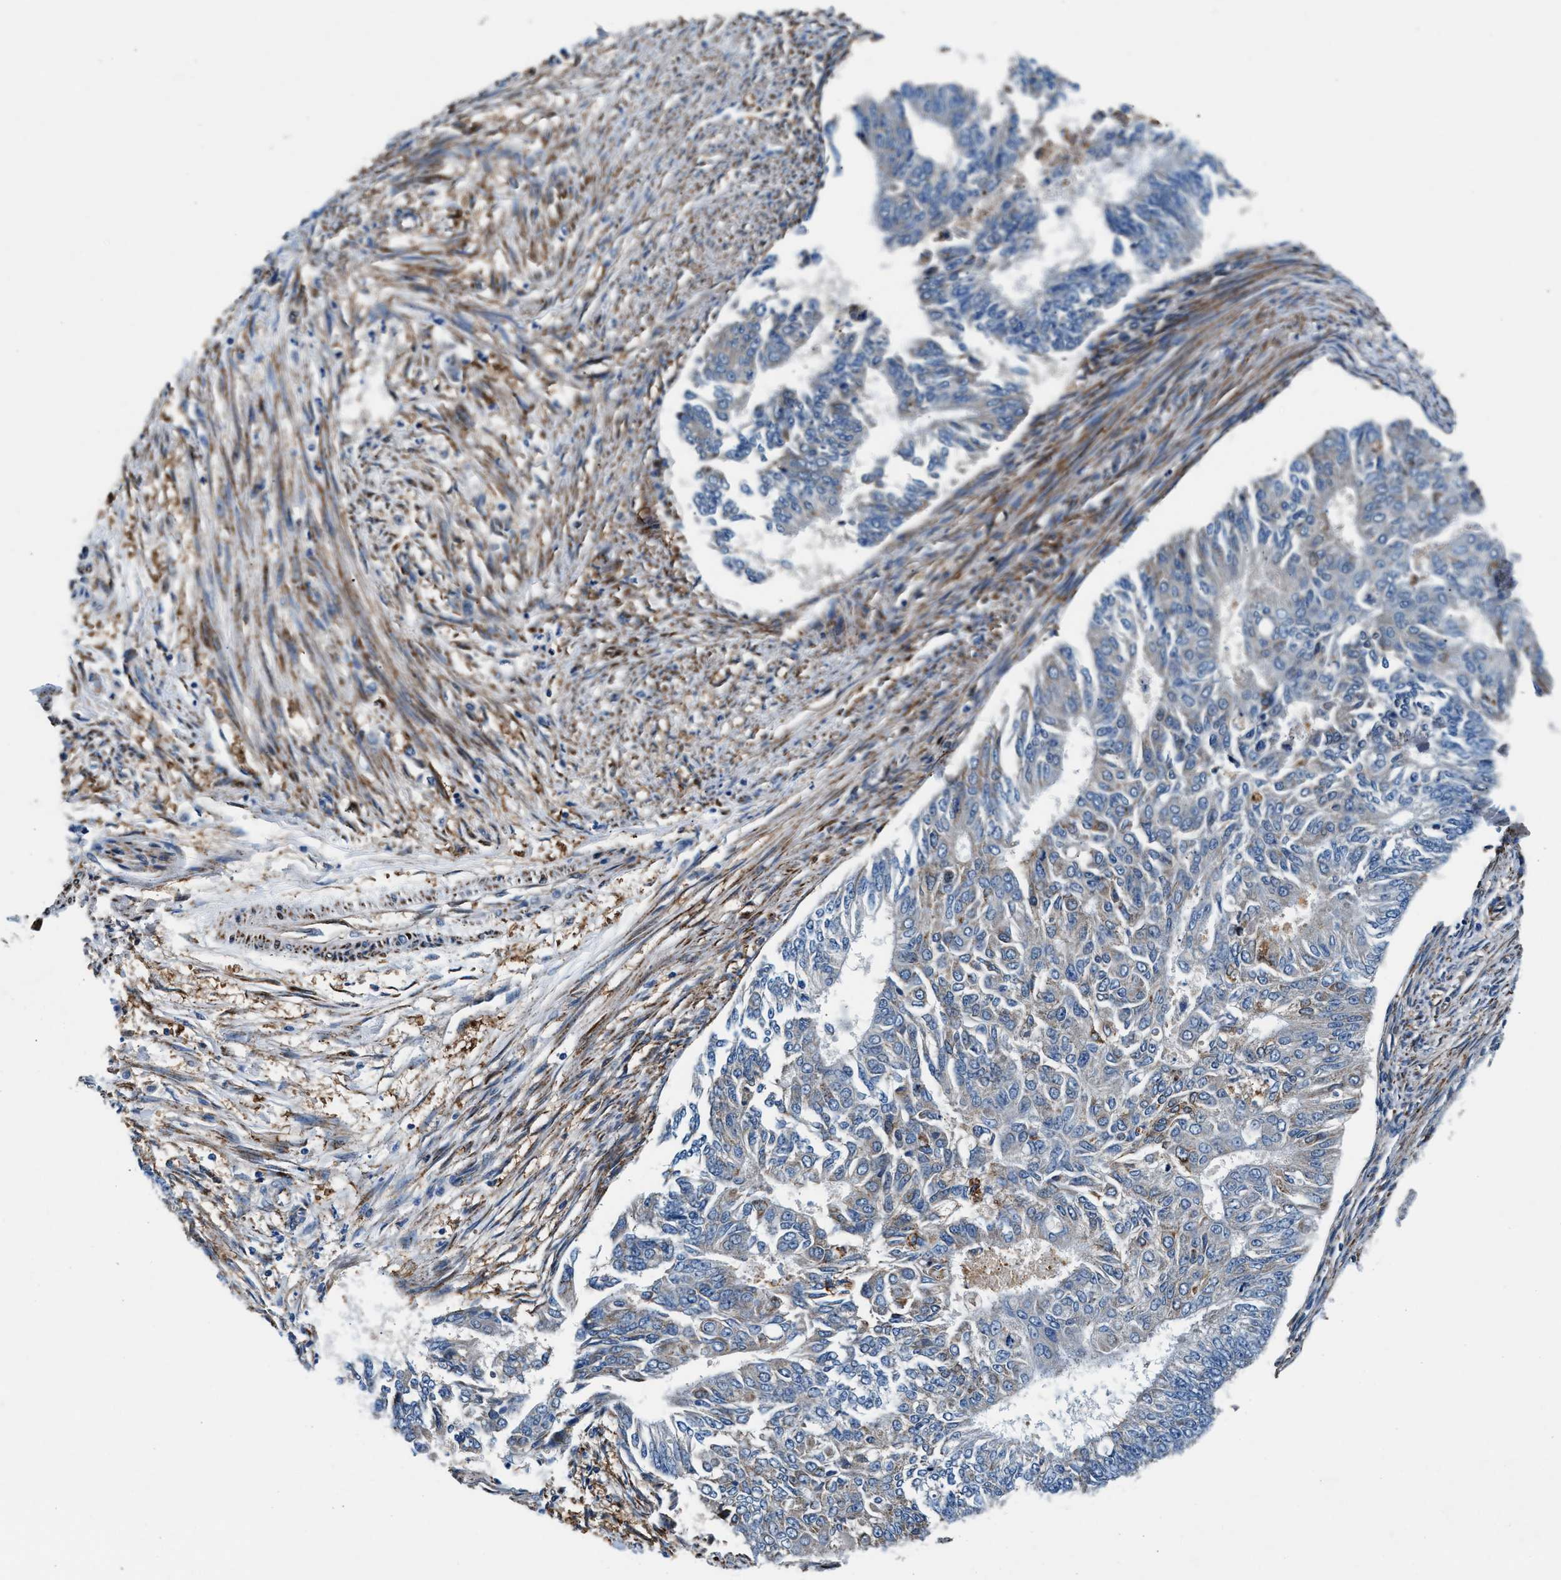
{"staining": {"intensity": "weak", "quantity": "<25%", "location": "cytoplasmic/membranous"}, "tissue": "endometrial cancer", "cell_type": "Tumor cells", "image_type": "cancer", "snomed": [{"axis": "morphology", "description": "Adenocarcinoma, NOS"}, {"axis": "topography", "description": "Endometrium"}], "caption": "Tumor cells are negative for protein expression in human adenocarcinoma (endometrial).", "gene": "SLFN11", "patient": {"sex": "female", "age": 32}}